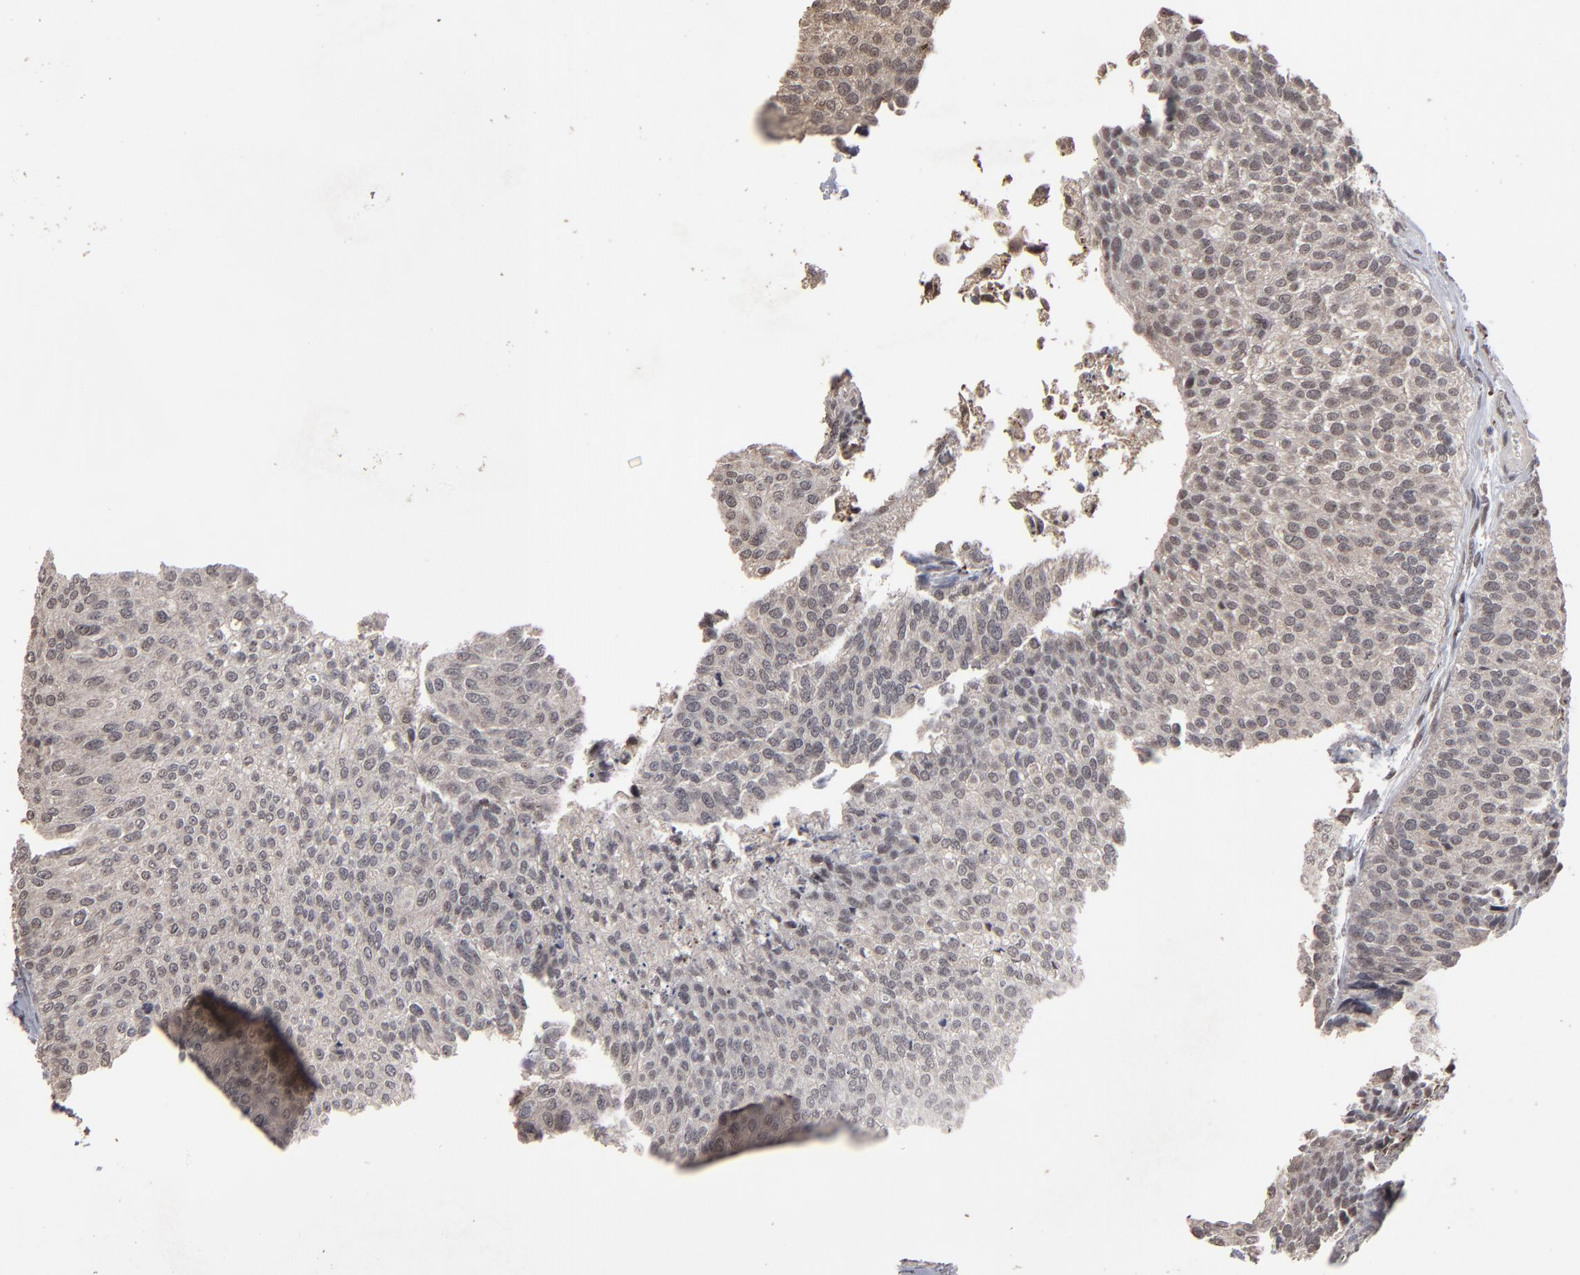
{"staining": {"intensity": "weak", "quantity": ">75%", "location": "cytoplasmic/membranous,nuclear"}, "tissue": "urothelial cancer", "cell_type": "Tumor cells", "image_type": "cancer", "snomed": [{"axis": "morphology", "description": "Urothelial carcinoma, Low grade"}, {"axis": "topography", "description": "Urinary bladder"}], "caption": "This is an image of immunohistochemistry staining of urothelial cancer, which shows weak expression in the cytoplasmic/membranous and nuclear of tumor cells.", "gene": "SLC22A17", "patient": {"sex": "male", "age": 84}}